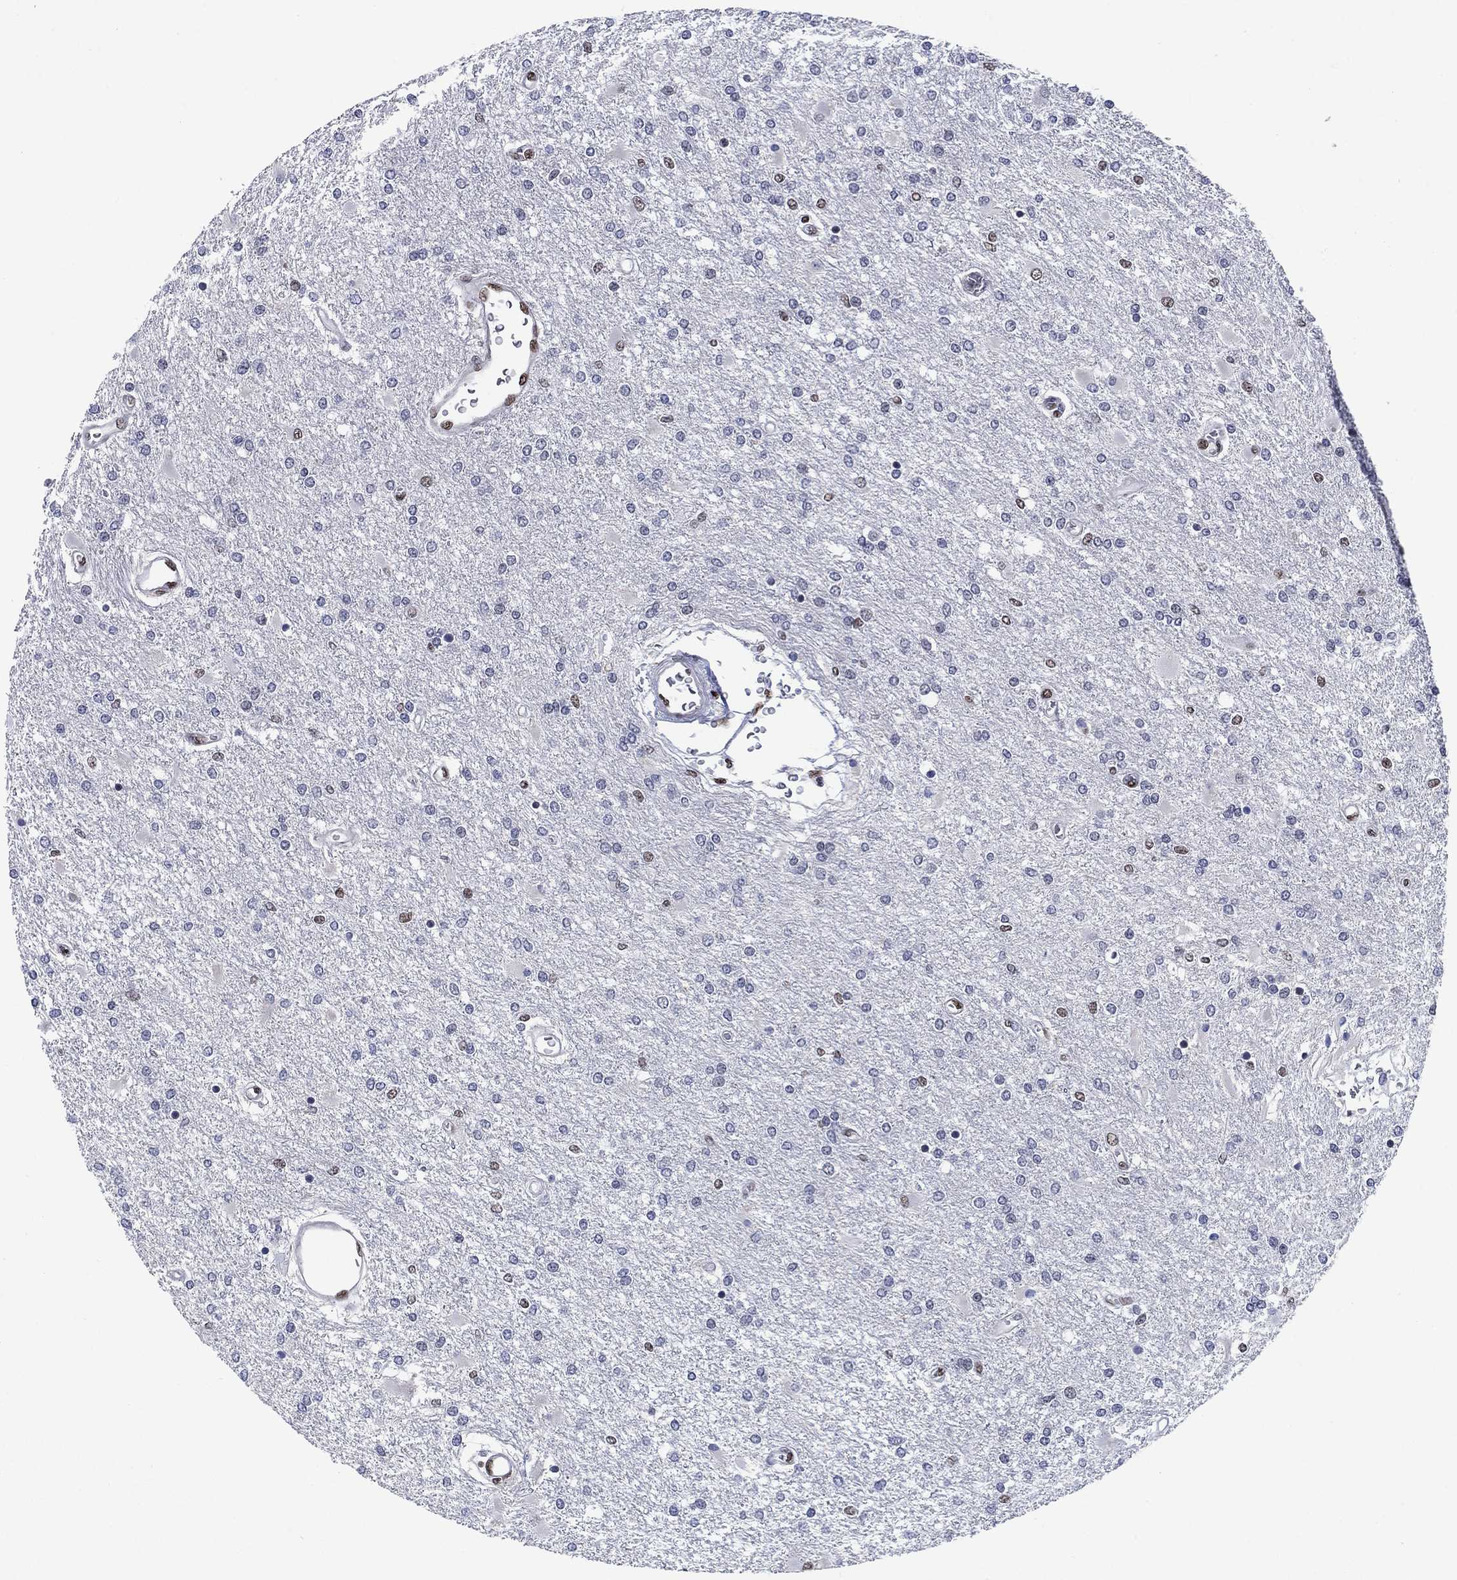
{"staining": {"intensity": "moderate", "quantity": "<25%", "location": "nuclear"}, "tissue": "glioma", "cell_type": "Tumor cells", "image_type": "cancer", "snomed": [{"axis": "morphology", "description": "Glioma, malignant, High grade"}, {"axis": "topography", "description": "Cerebral cortex"}], "caption": "High-power microscopy captured an immunohistochemistry (IHC) image of glioma, revealing moderate nuclear staining in approximately <25% of tumor cells. The protein of interest is shown in brown color, while the nuclei are stained blue.", "gene": "RPRD1B", "patient": {"sex": "male", "age": 79}}